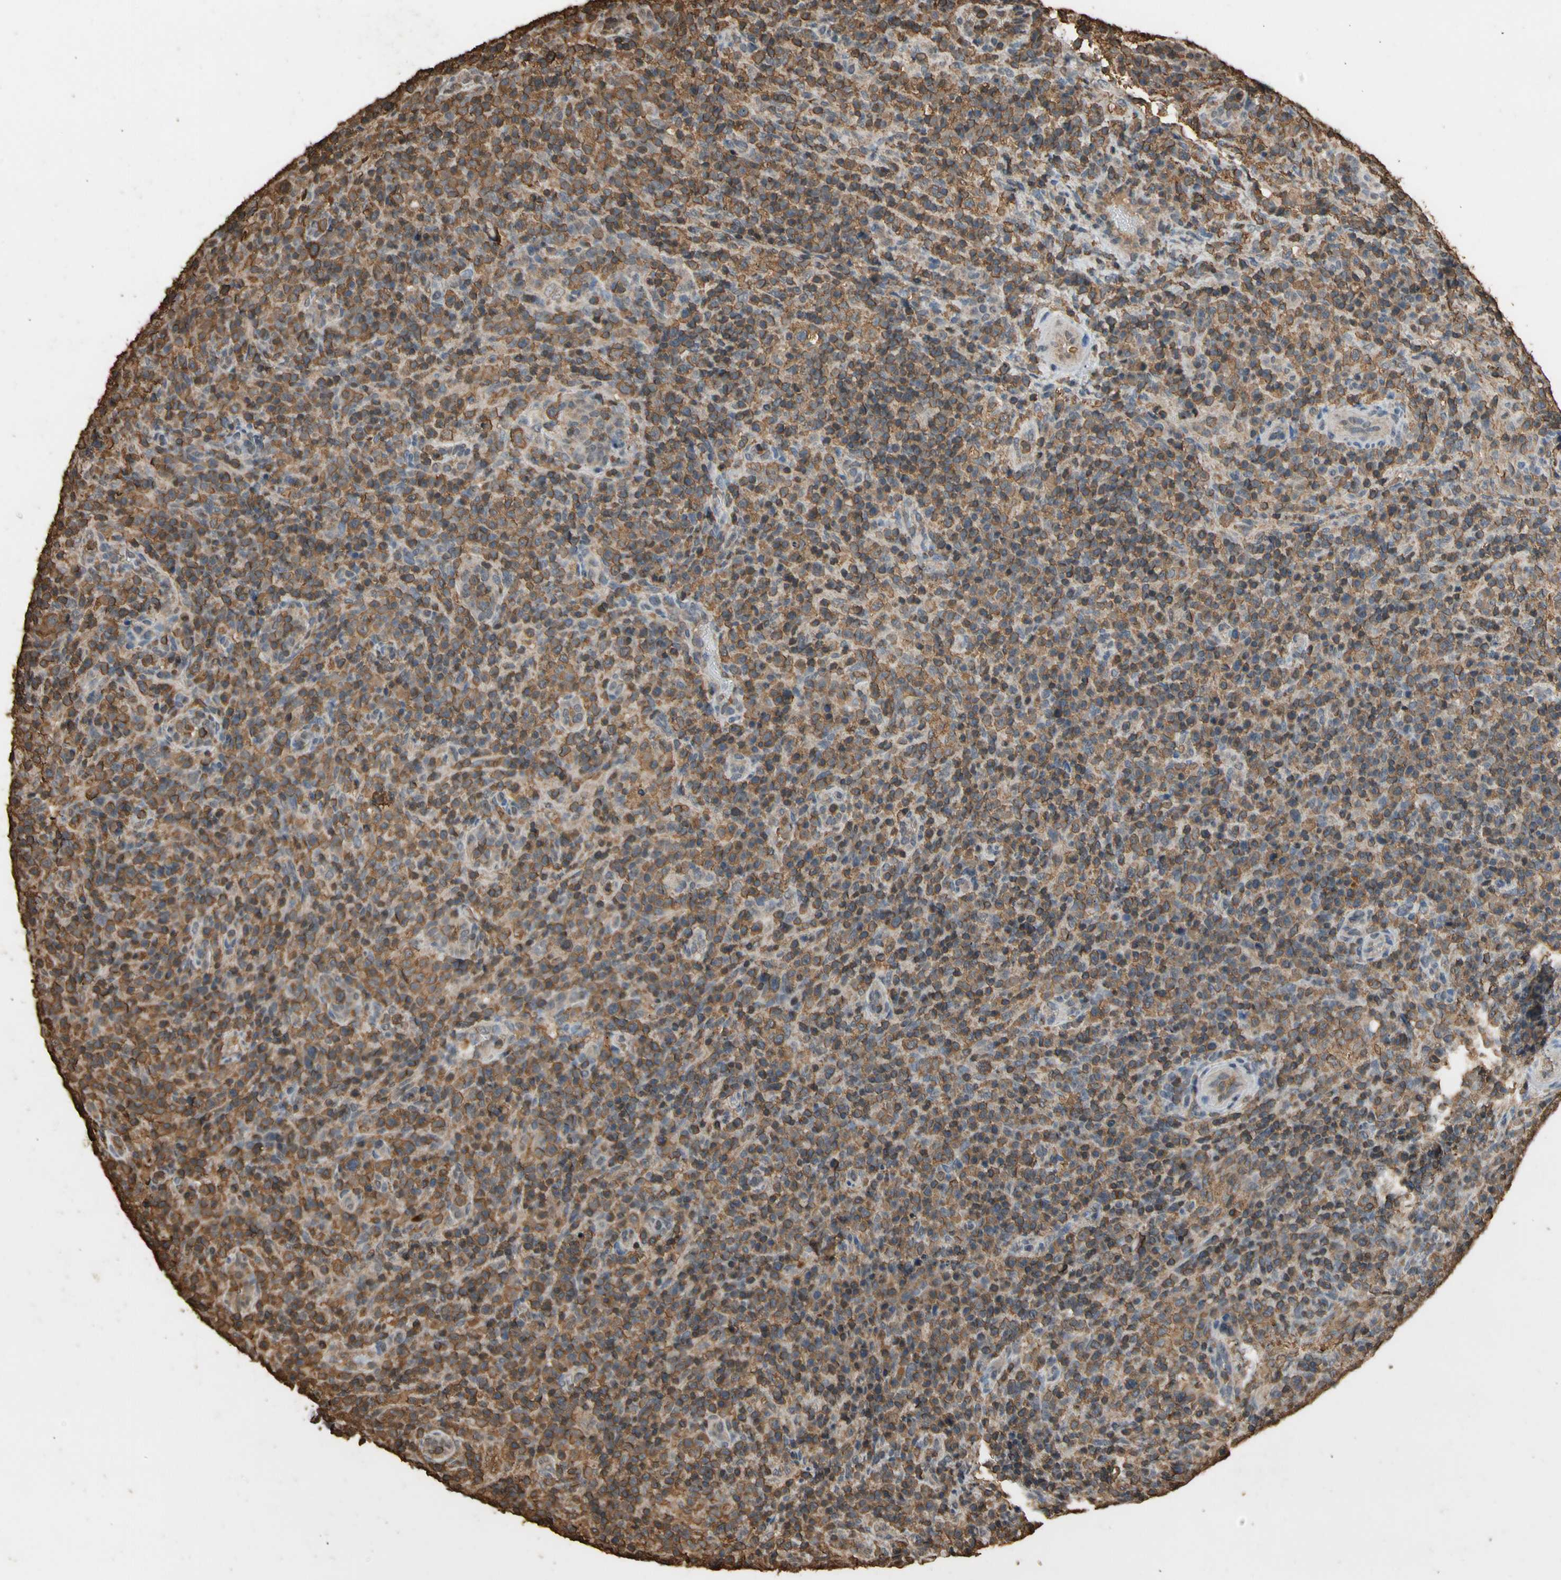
{"staining": {"intensity": "moderate", "quantity": ">75%", "location": "cytoplasmic/membranous"}, "tissue": "lymphoma", "cell_type": "Tumor cells", "image_type": "cancer", "snomed": [{"axis": "morphology", "description": "Malignant lymphoma, non-Hodgkin's type, High grade"}, {"axis": "topography", "description": "Lymph node"}], "caption": "A micrograph of human lymphoma stained for a protein demonstrates moderate cytoplasmic/membranous brown staining in tumor cells. (DAB IHC, brown staining for protein, blue staining for nuclei).", "gene": "TNFSF13B", "patient": {"sex": "female", "age": 76}}